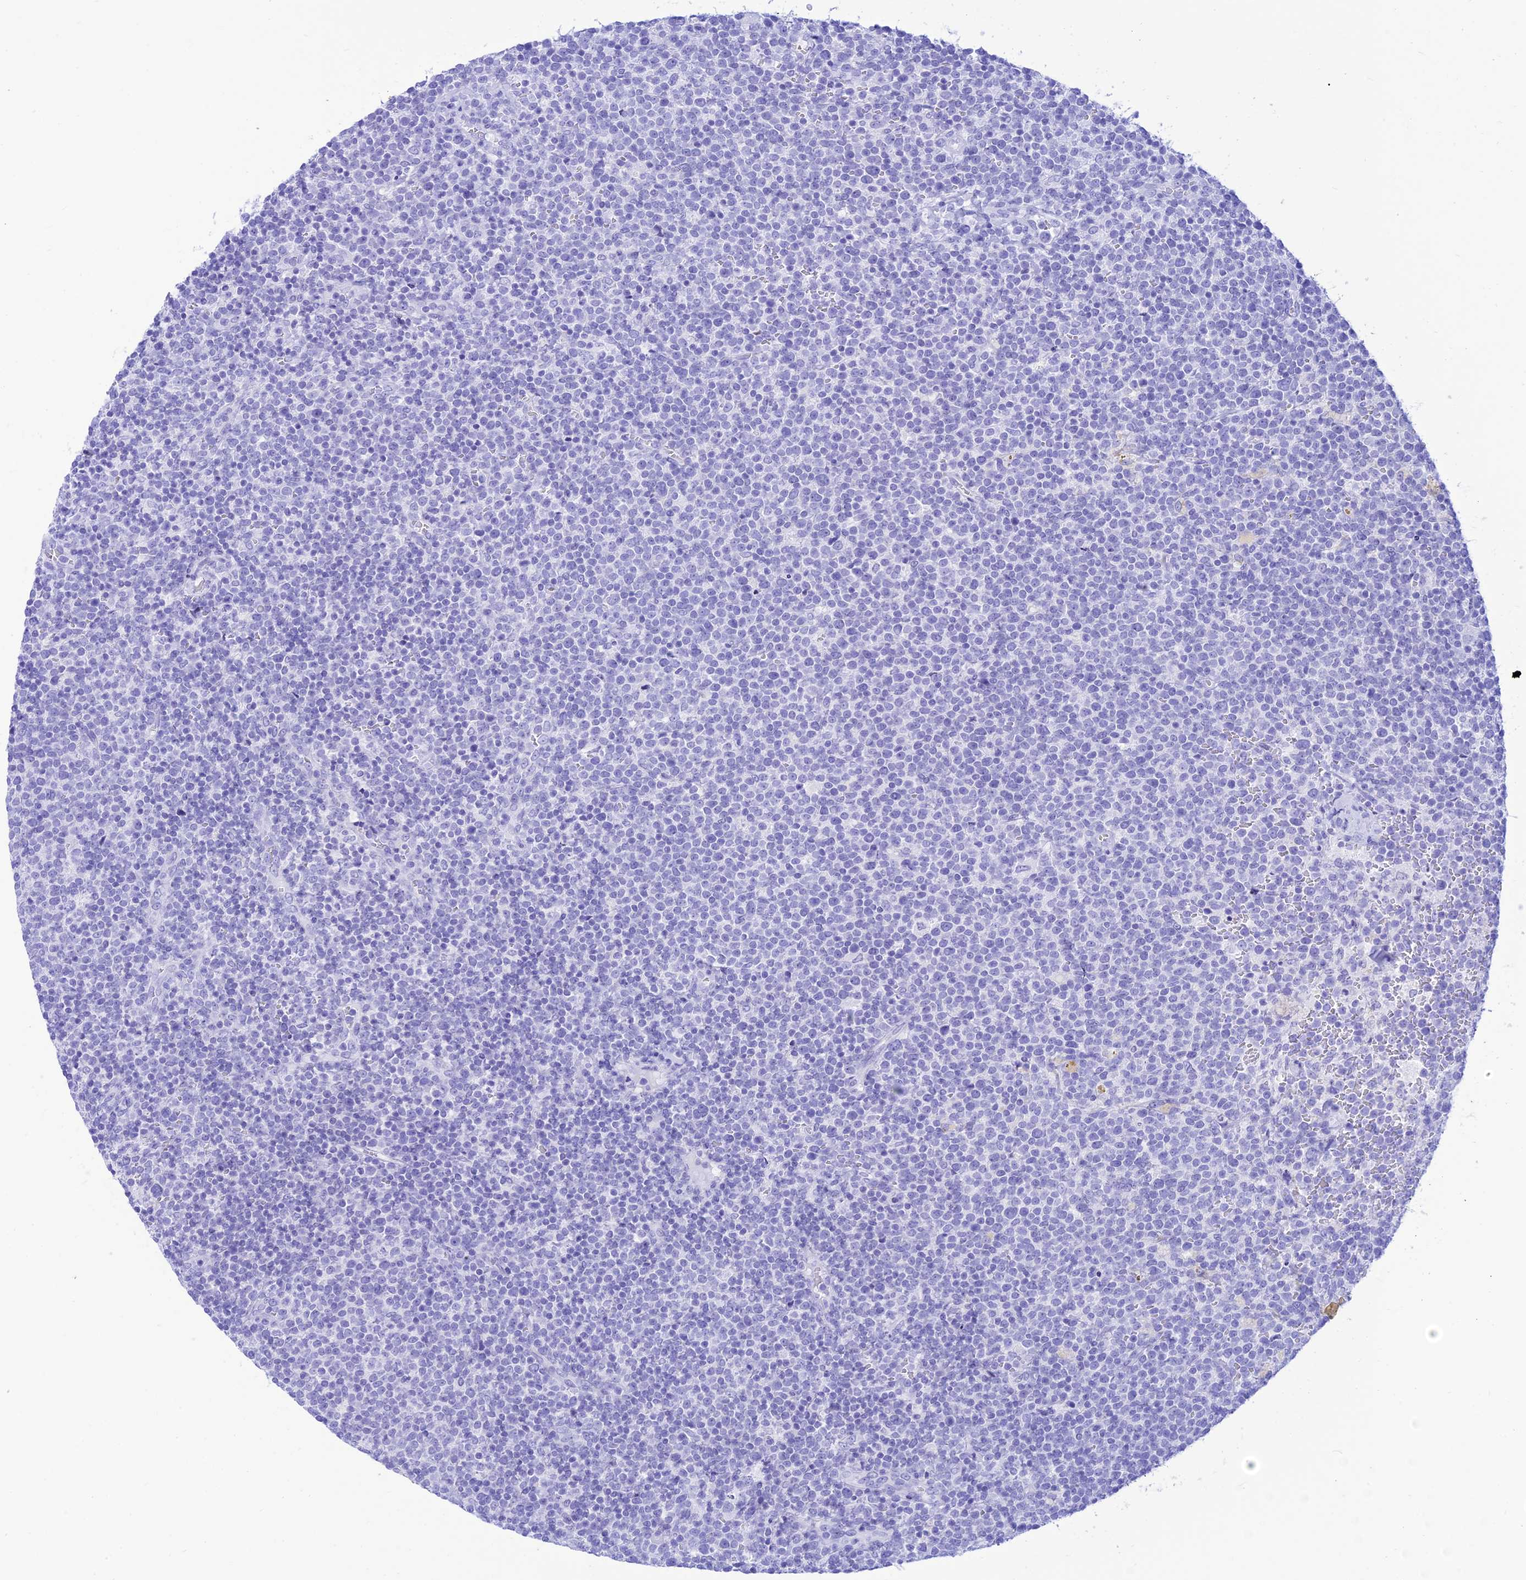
{"staining": {"intensity": "negative", "quantity": "none", "location": "none"}, "tissue": "lymphoma", "cell_type": "Tumor cells", "image_type": "cancer", "snomed": [{"axis": "morphology", "description": "Malignant lymphoma, non-Hodgkin's type, High grade"}, {"axis": "topography", "description": "Lymph node"}], "caption": "A high-resolution image shows IHC staining of lymphoma, which exhibits no significant positivity in tumor cells. (DAB IHC visualized using brightfield microscopy, high magnification).", "gene": "PRNP", "patient": {"sex": "male", "age": 61}}